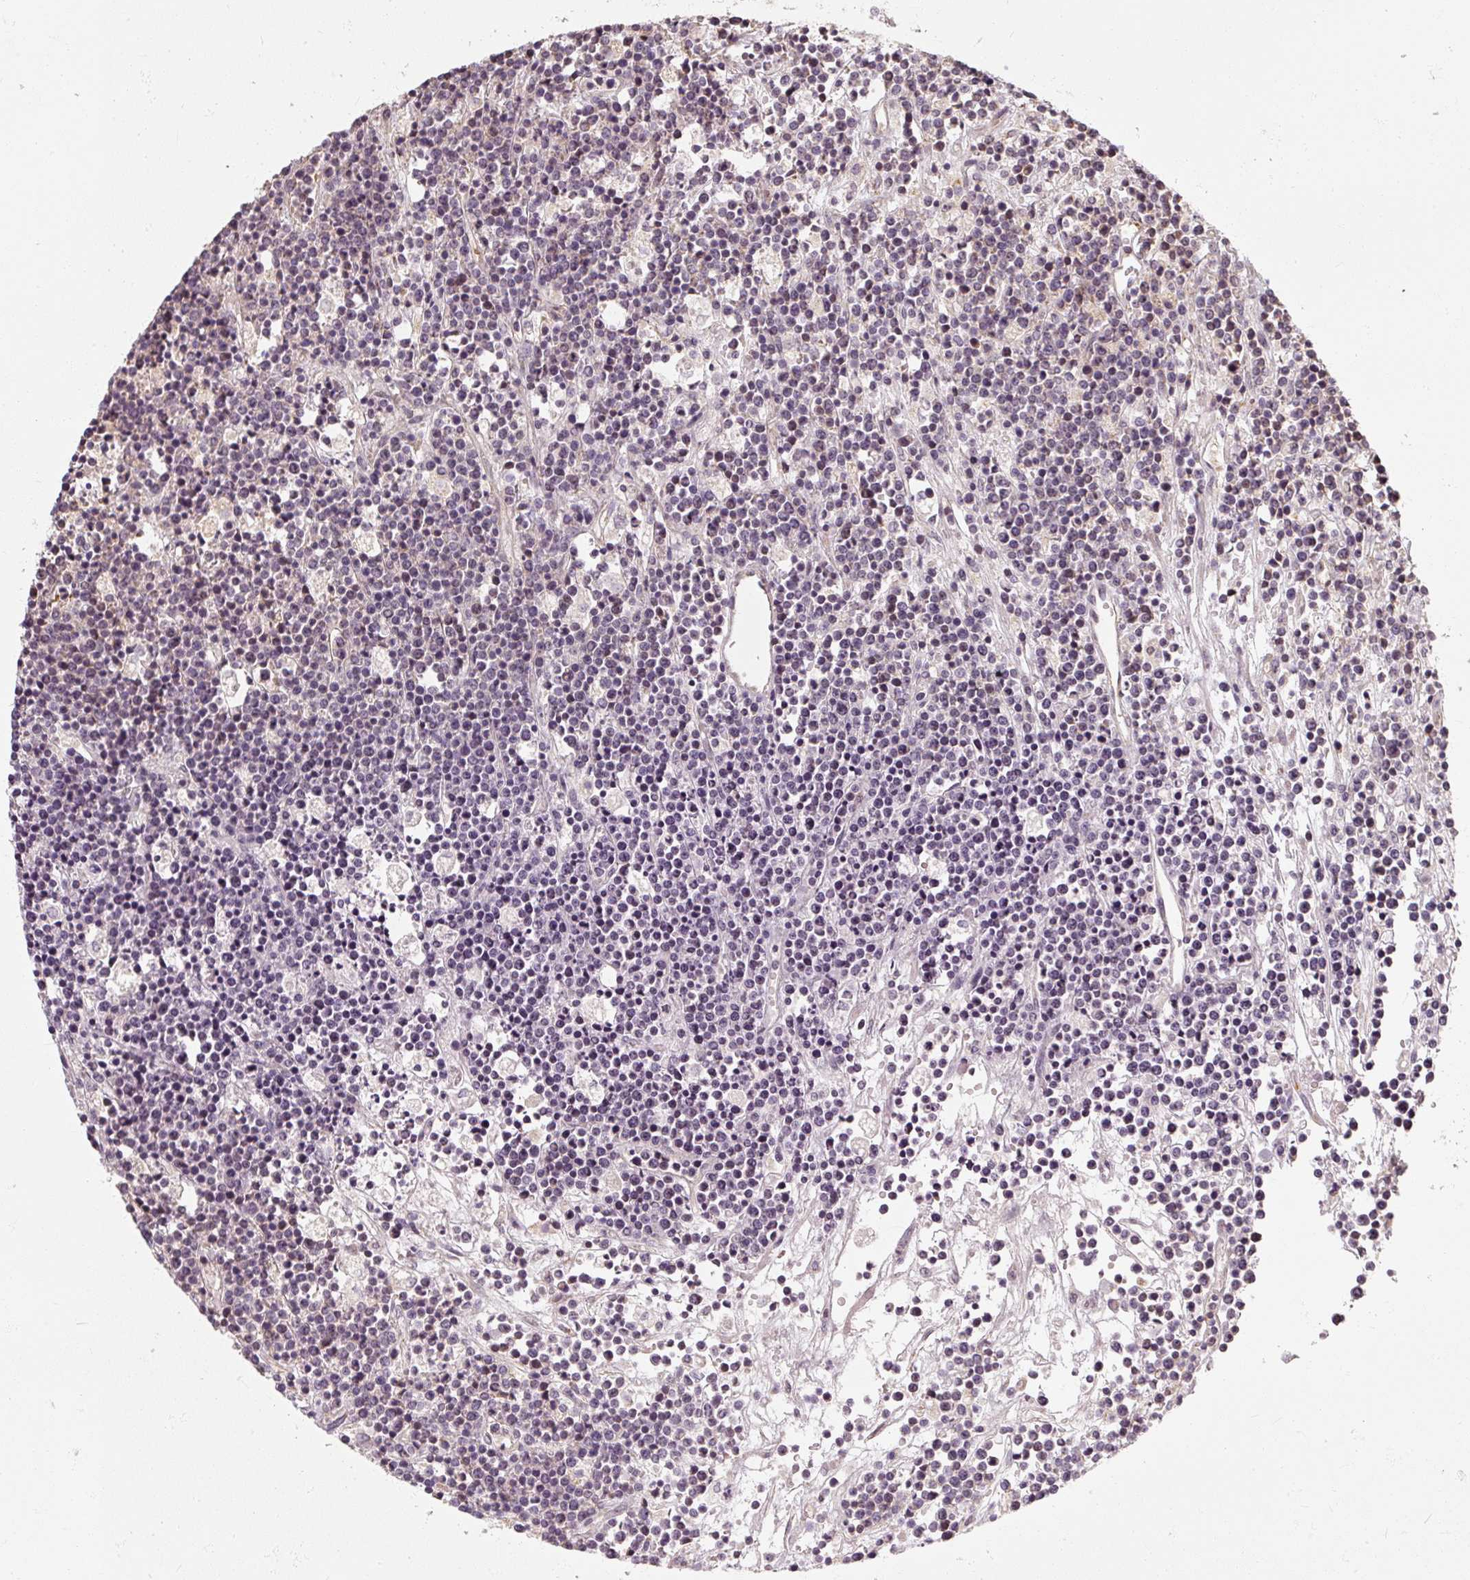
{"staining": {"intensity": "negative", "quantity": "none", "location": "none"}, "tissue": "lymphoma", "cell_type": "Tumor cells", "image_type": "cancer", "snomed": [{"axis": "morphology", "description": "Malignant lymphoma, non-Hodgkin's type, High grade"}, {"axis": "topography", "description": "Ovary"}], "caption": "Lymphoma stained for a protein using IHC shows no staining tumor cells.", "gene": "RB1CC1", "patient": {"sex": "female", "age": 56}}